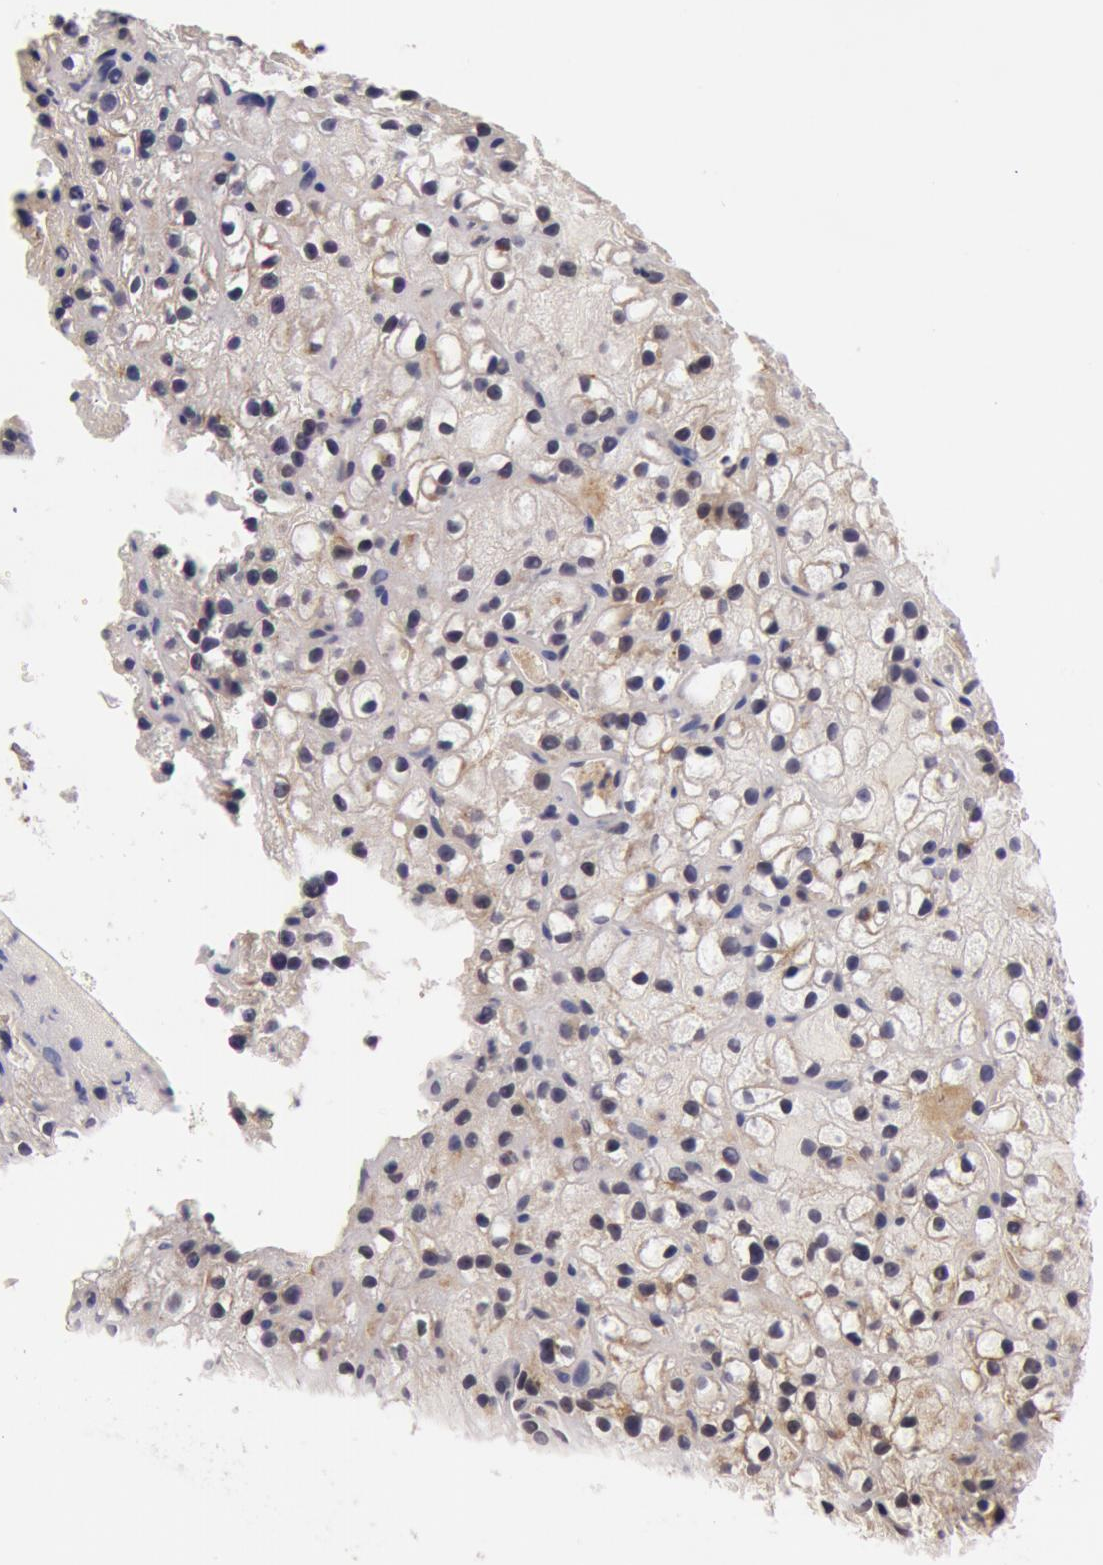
{"staining": {"intensity": "weak", "quantity": "<25%", "location": "cytoplasmic/membranous"}, "tissue": "parathyroid gland", "cell_type": "Glandular cells", "image_type": "normal", "snomed": [{"axis": "morphology", "description": "Normal tissue, NOS"}, {"axis": "topography", "description": "Parathyroid gland"}], "caption": "Human parathyroid gland stained for a protein using immunohistochemistry (IHC) exhibits no staining in glandular cells.", "gene": "SYTL4", "patient": {"sex": "female", "age": 71}}